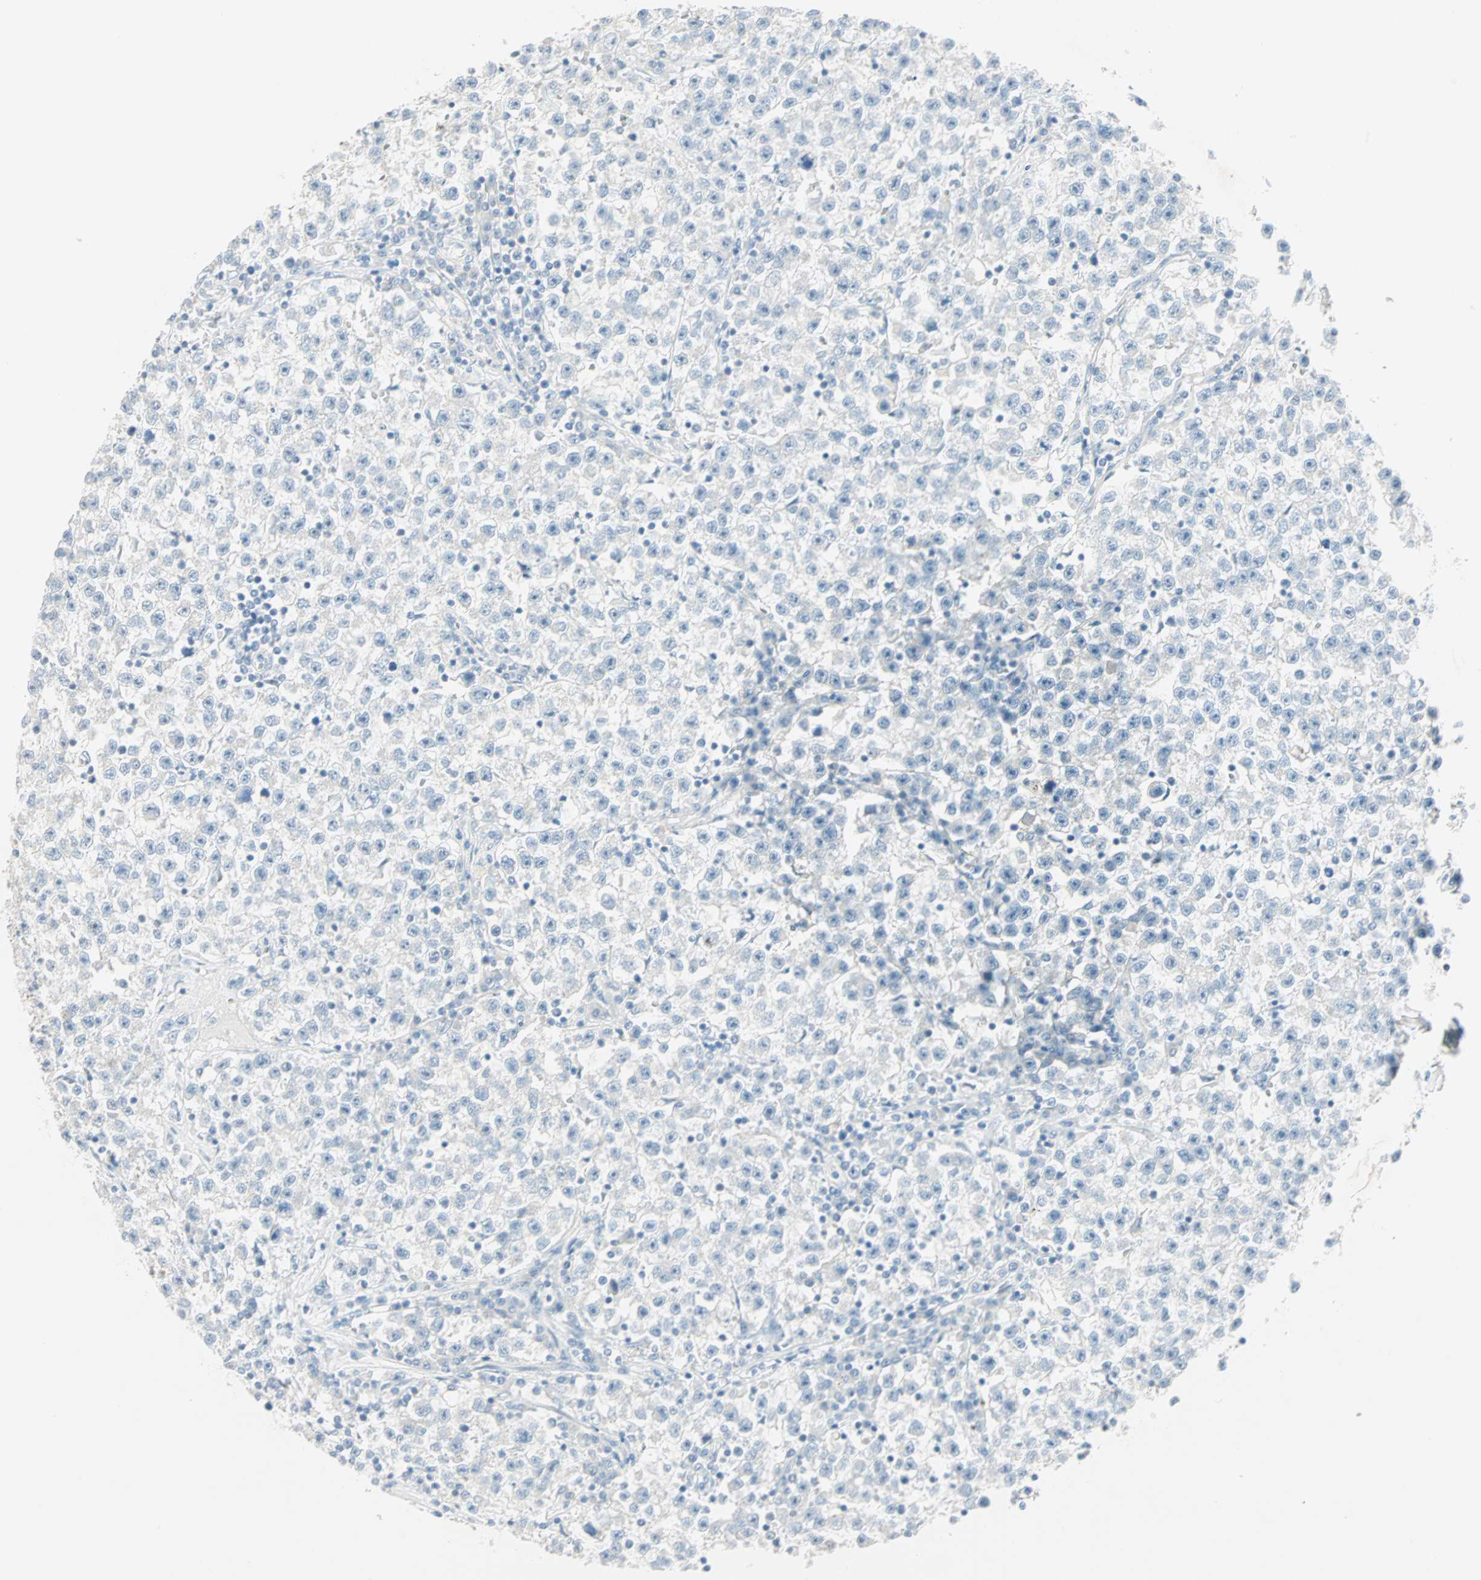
{"staining": {"intensity": "negative", "quantity": "none", "location": "none"}, "tissue": "testis cancer", "cell_type": "Tumor cells", "image_type": "cancer", "snomed": [{"axis": "morphology", "description": "Seminoma, NOS"}, {"axis": "topography", "description": "Testis"}], "caption": "A high-resolution histopathology image shows immunohistochemistry staining of testis seminoma, which exhibits no significant staining in tumor cells.", "gene": "SULT1C2", "patient": {"sex": "male", "age": 22}}